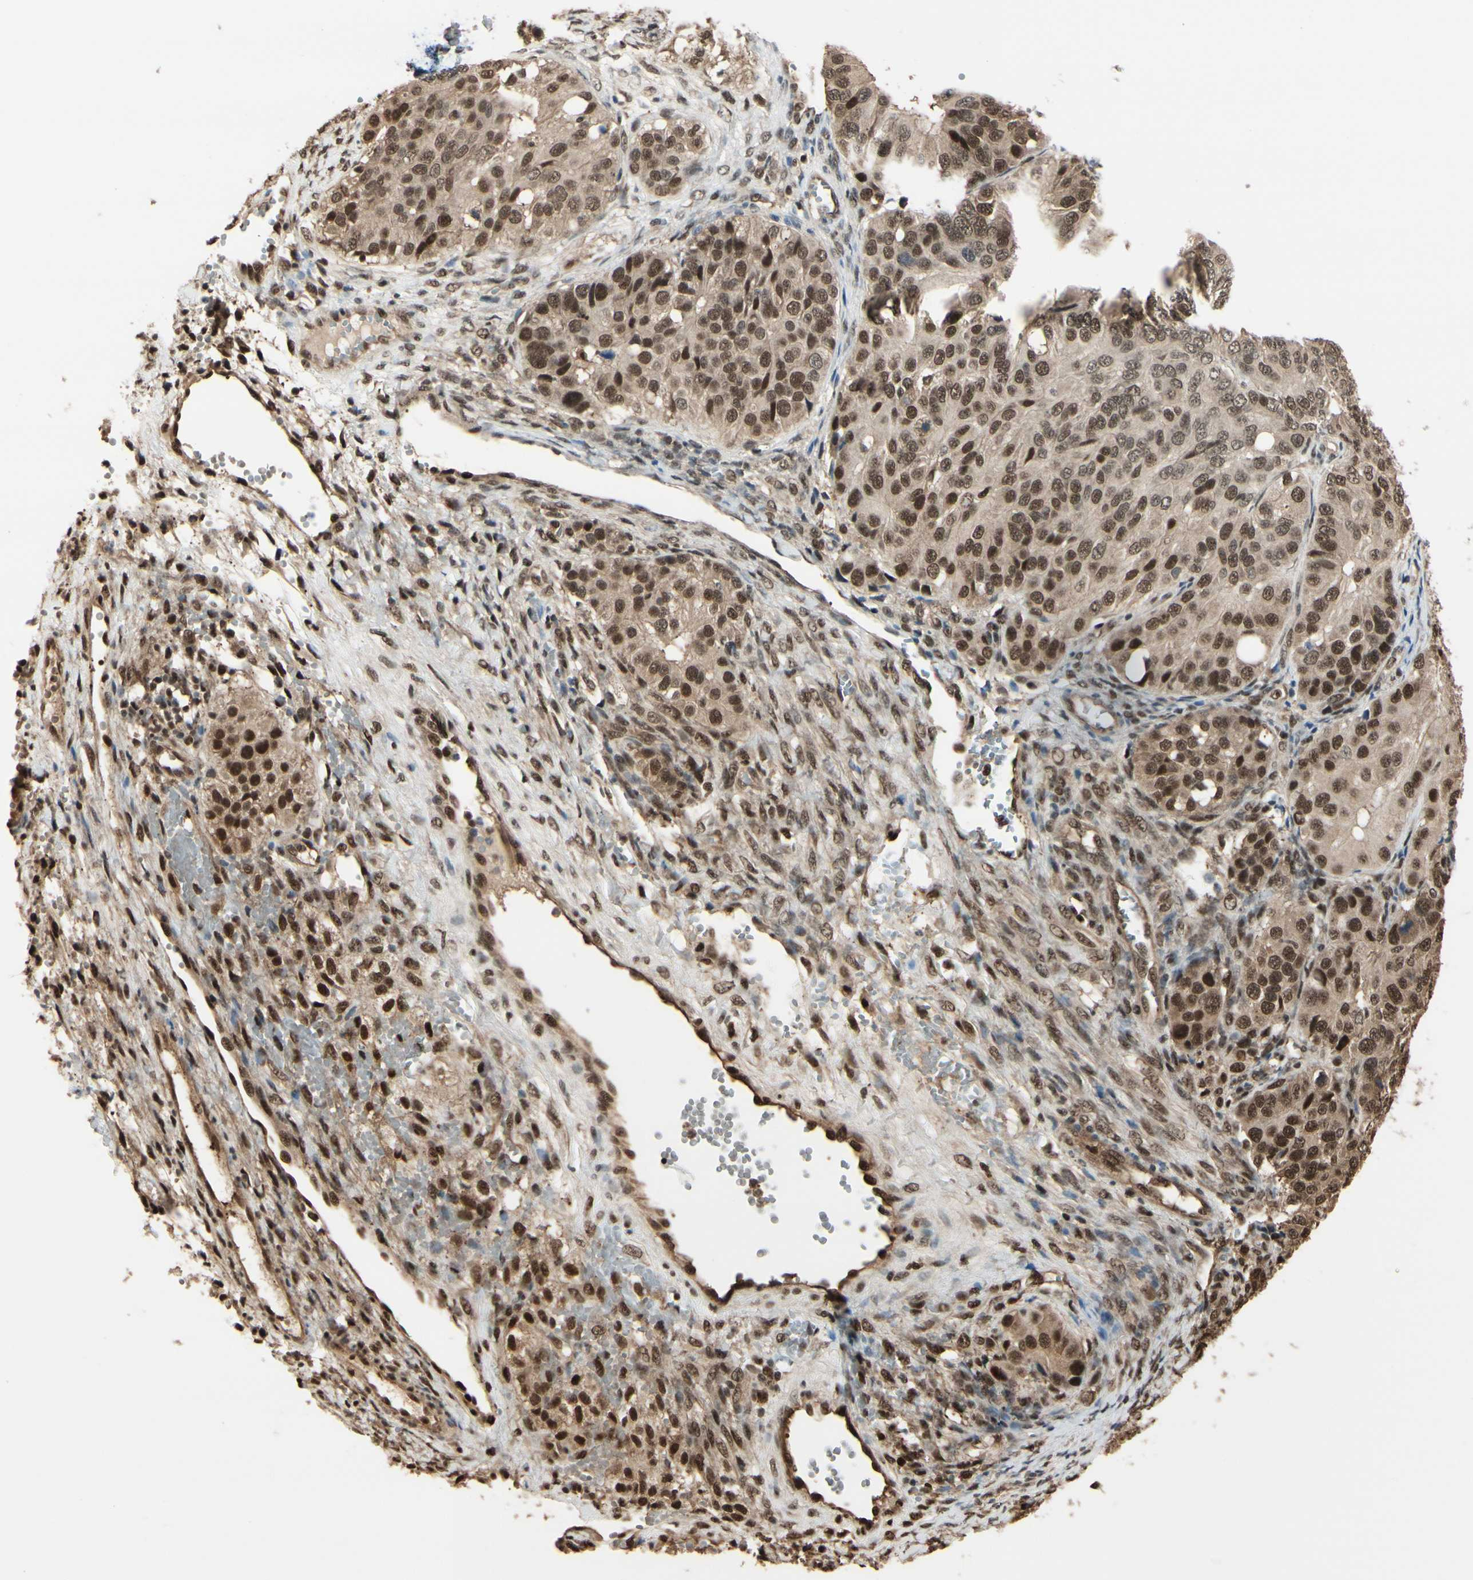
{"staining": {"intensity": "strong", "quantity": ">75%", "location": "cytoplasmic/membranous,nuclear"}, "tissue": "ovarian cancer", "cell_type": "Tumor cells", "image_type": "cancer", "snomed": [{"axis": "morphology", "description": "Carcinoma, endometroid"}, {"axis": "topography", "description": "Ovary"}], "caption": "Ovarian endometroid carcinoma stained with DAB (3,3'-diaminobenzidine) immunohistochemistry demonstrates high levels of strong cytoplasmic/membranous and nuclear staining in about >75% of tumor cells.", "gene": "HSF1", "patient": {"sex": "female", "age": 51}}